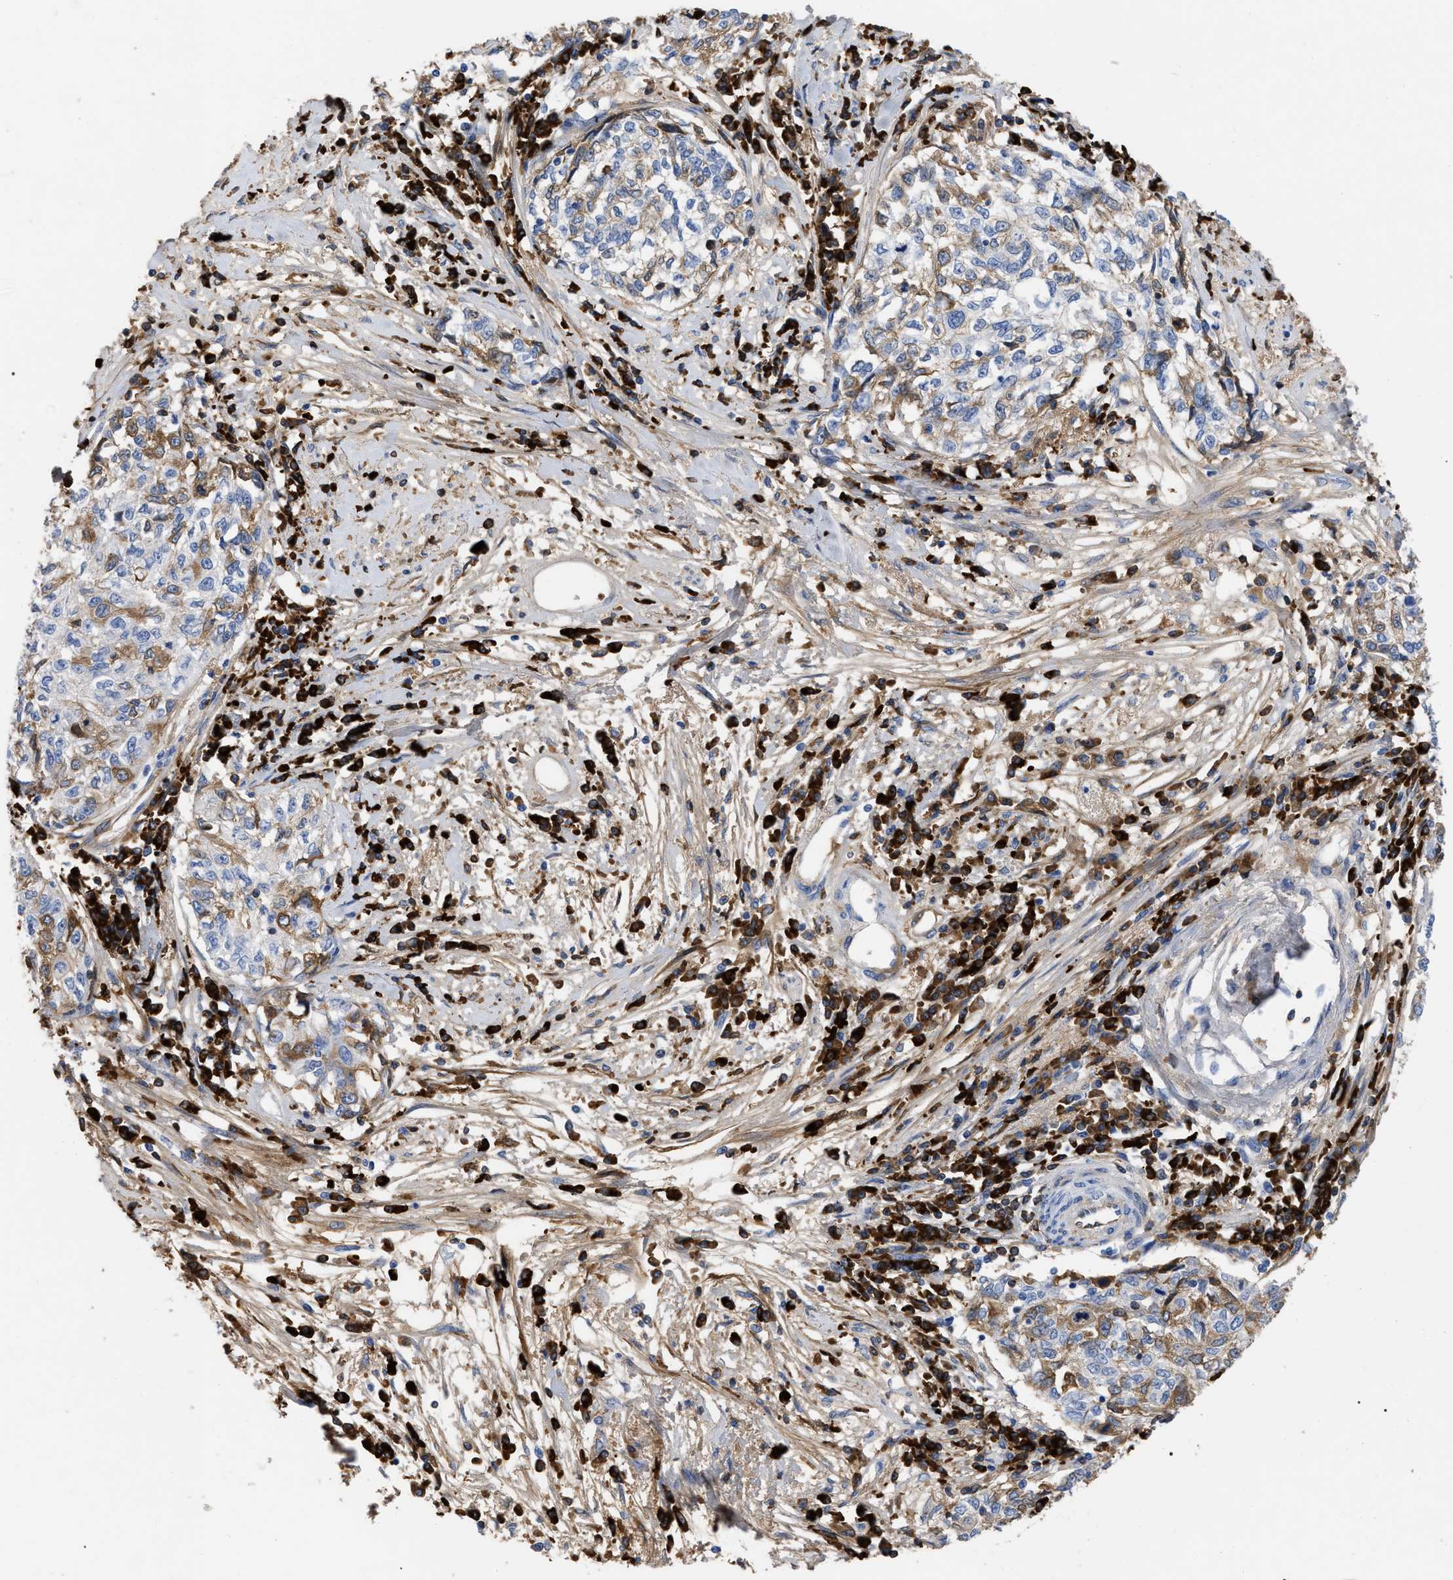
{"staining": {"intensity": "moderate", "quantity": "25%-75%", "location": "cytoplasmic/membranous"}, "tissue": "cervical cancer", "cell_type": "Tumor cells", "image_type": "cancer", "snomed": [{"axis": "morphology", "description": "Squamous cell carcinoma, NOS"}, {"axis": "topography", "description": "Cervix"}], "caption": "Immunohistochemistry (IHC) micrograph of squamous cell carcinoma (cervical) stained for a protein (brown), which displays medium levels of moderate cytoplasmic/membranous staining in approximately 25%-75% of tumor cells.", "gene": "IGHV5-51", "patient": {"sex": "female", "age": 57}}